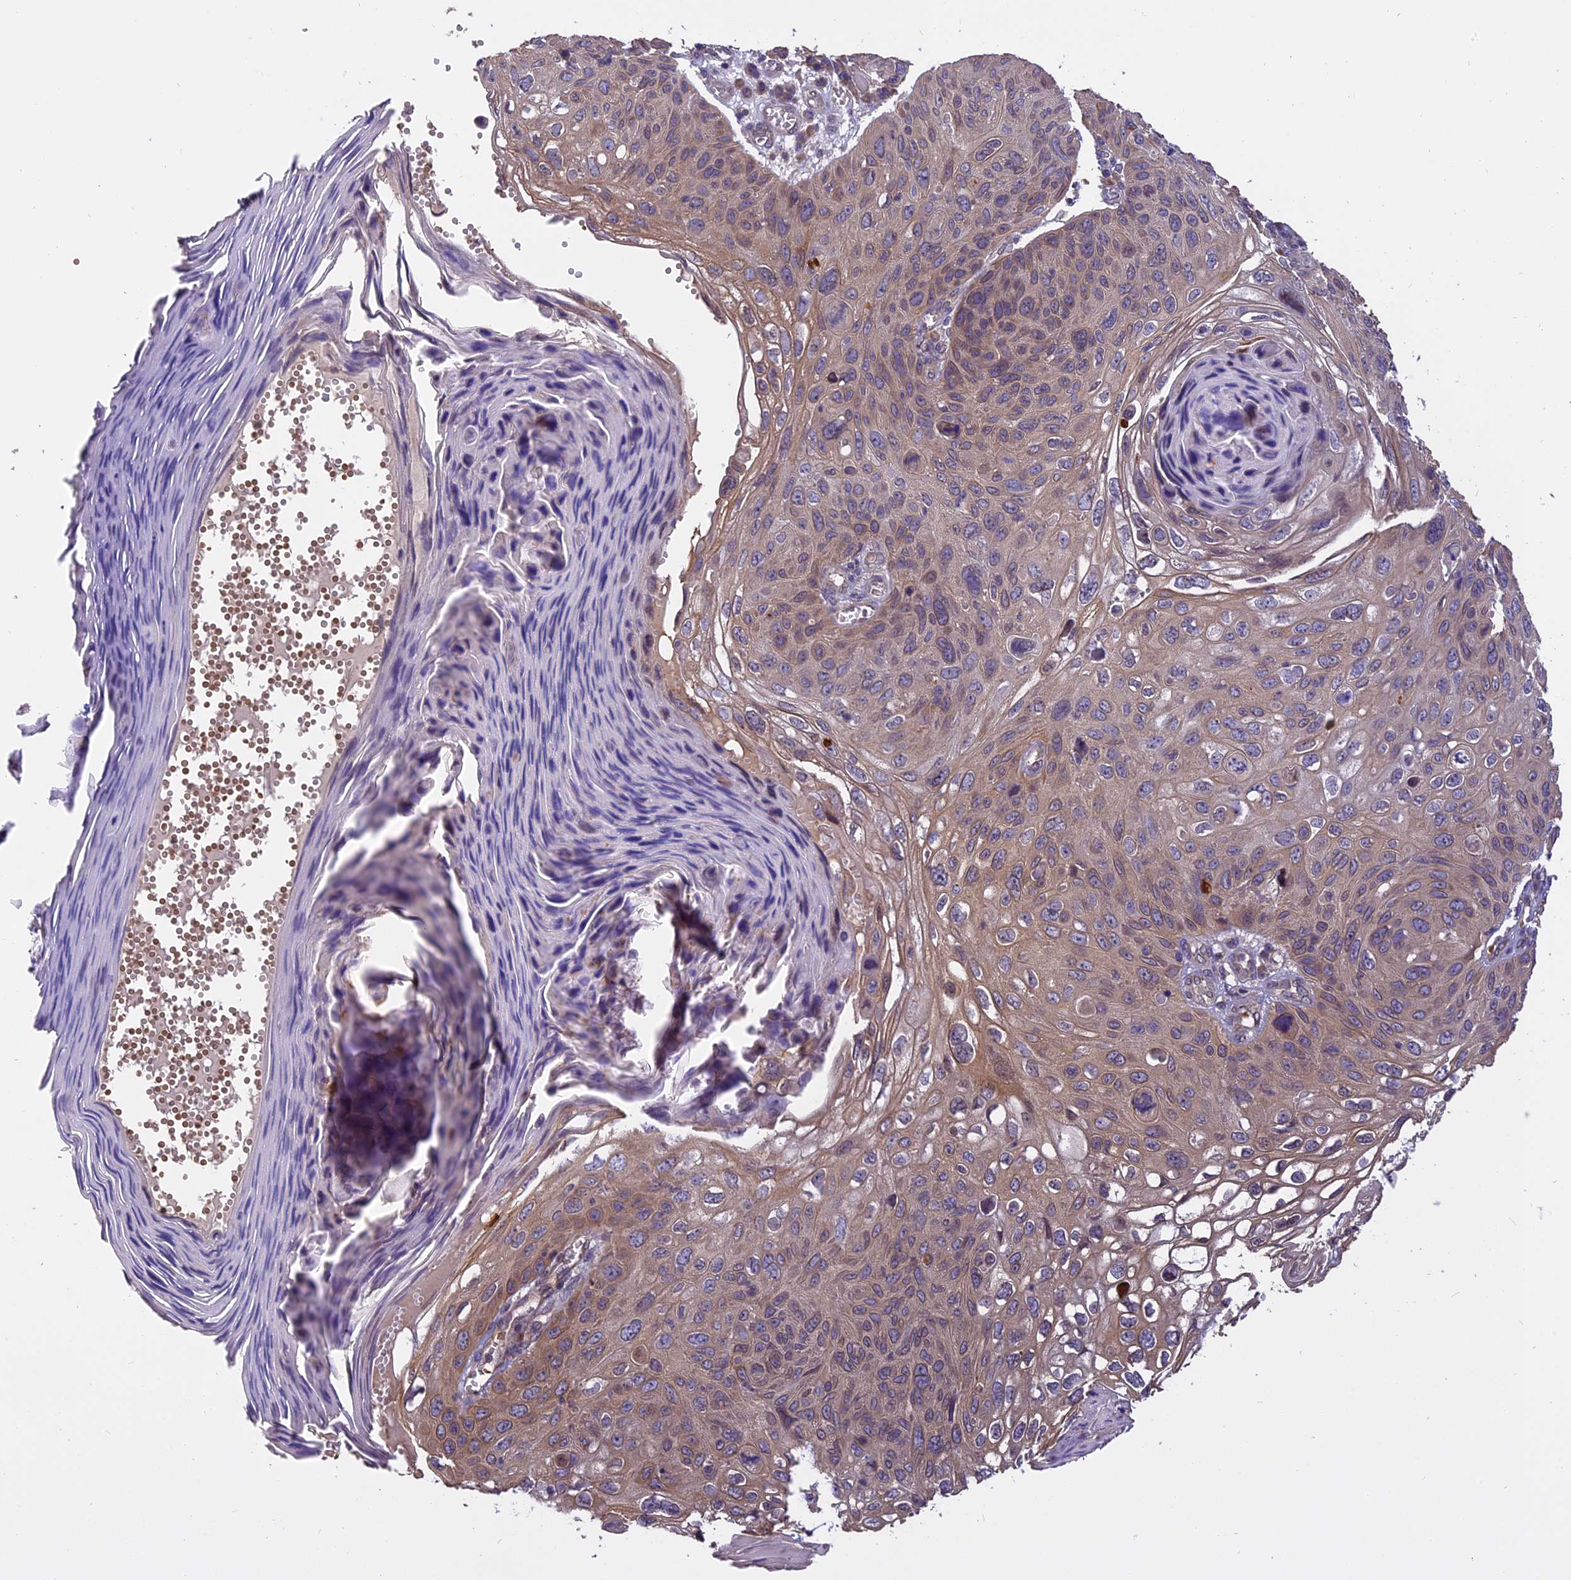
{"staining": {"intensity": "weak", "quantity": ">75%", "location": "cytoplasmic/membranous,nuclear"}, "tissue": "skin cancer", "cell_type": "Tumor cells", "image_type": "cancer", "snomed": [{"axis": "morphology", "description": "Squamous cell carcinoma, NOS"}, {"axis": "topography", "description": "Skin"}], "caption": "Immunohistochemistry (IHC) histopathology image of skin cancer (squamous cell carcinoma) stained for a protein (brown), which reveals low levels of weak cytoplasmic/membranous and nuclear expression in approximately >75% of tumor cells.", "gene": "CHMP2A", "patient": {"sex": "female", "age": 90}}